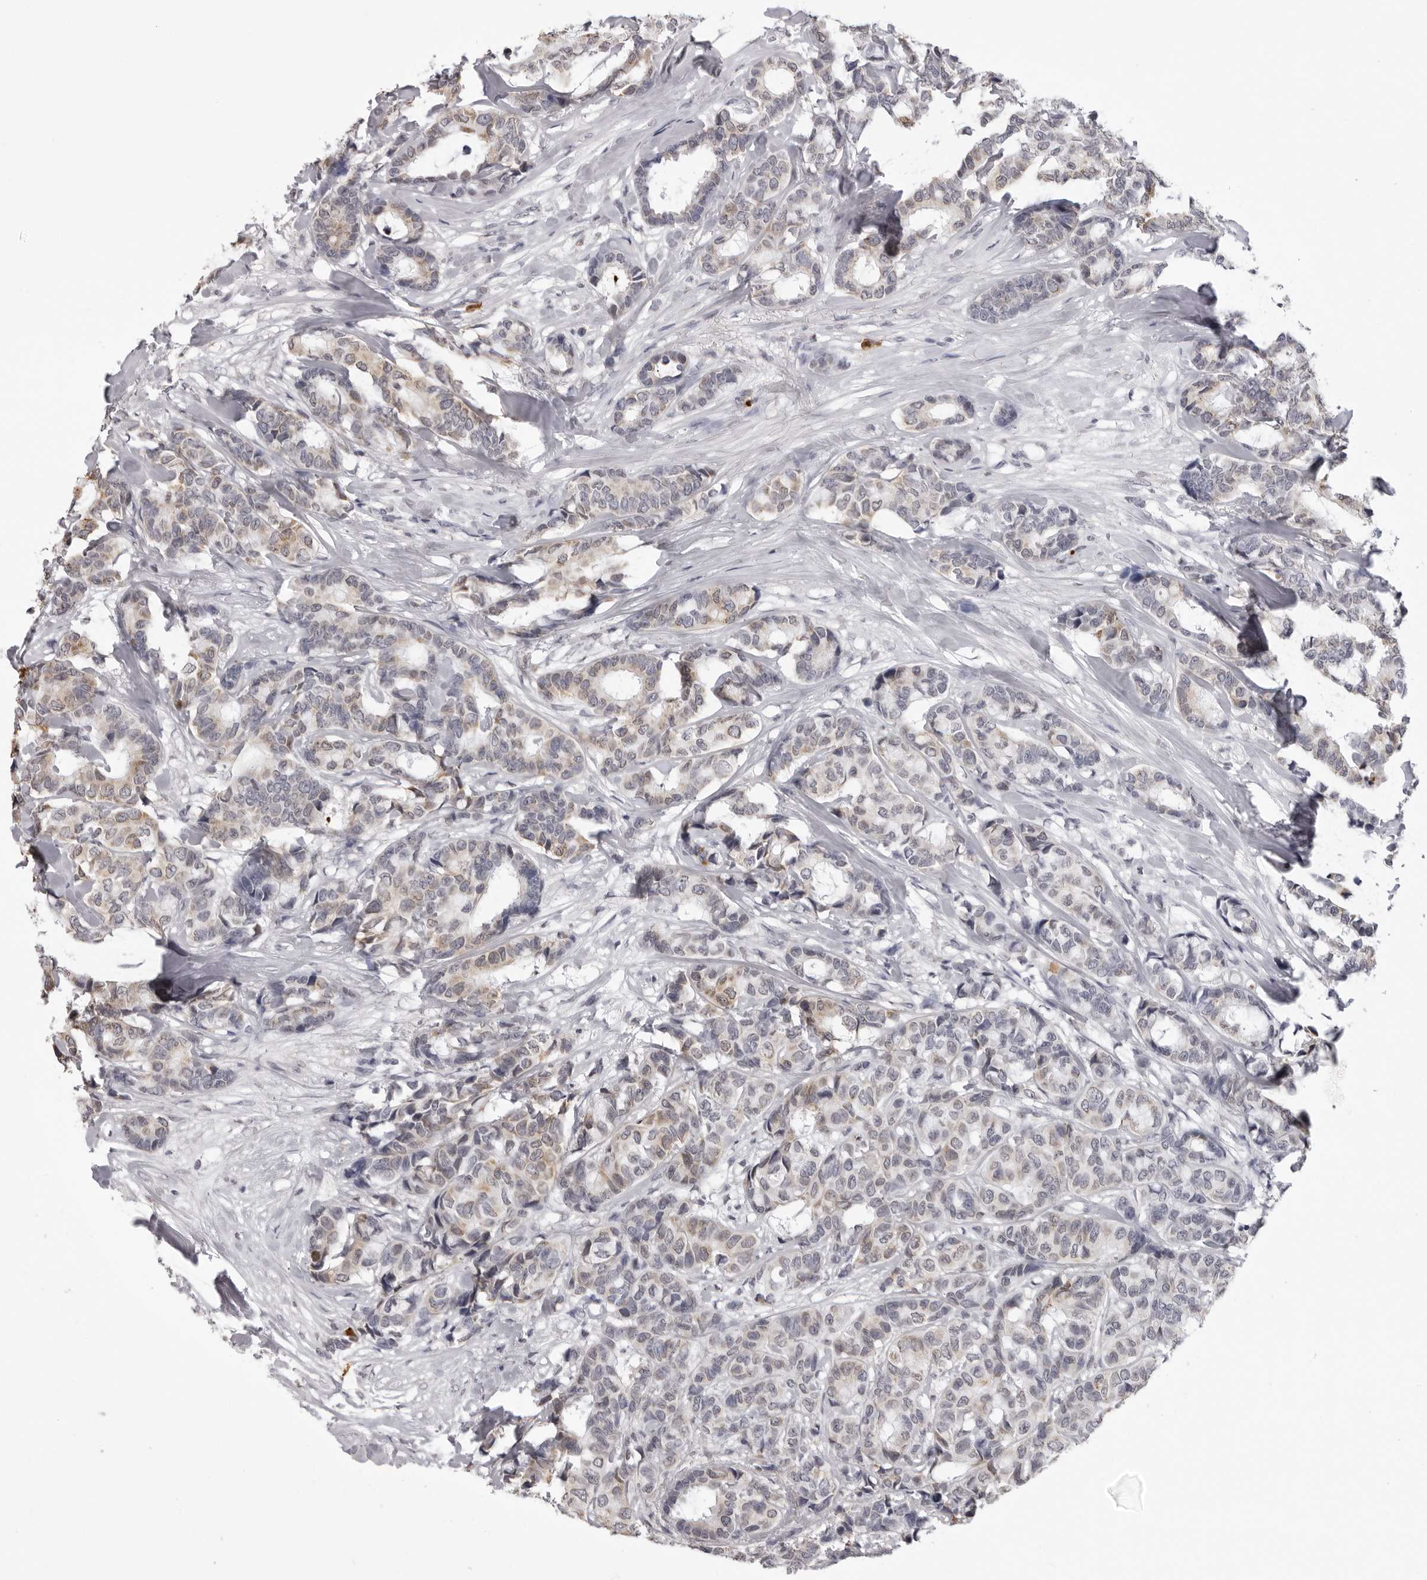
{"staining": {"intensity": "weak", "quantity": "<25%", "location": "cytoplasmic/membranous"}, "tissue": "breast cancer", "cell_type": "Tumor cells", "image_type": "cancer", "snomed": [{"axis": "morphology", "description": "Duct carcinoma"}, {"axis": "topography", "description": "Breast"}], "caption": "An image of infiltrating ductal carcinoma (breast) stained for a protein demonstrates no brown staining in tumor cells. (Brightfield microscopy of DAB (3,3'-diaminobenzidine) IHC at high magnification).", "gene": "IL31", "patient": {"sex": "female", "age": 87}}